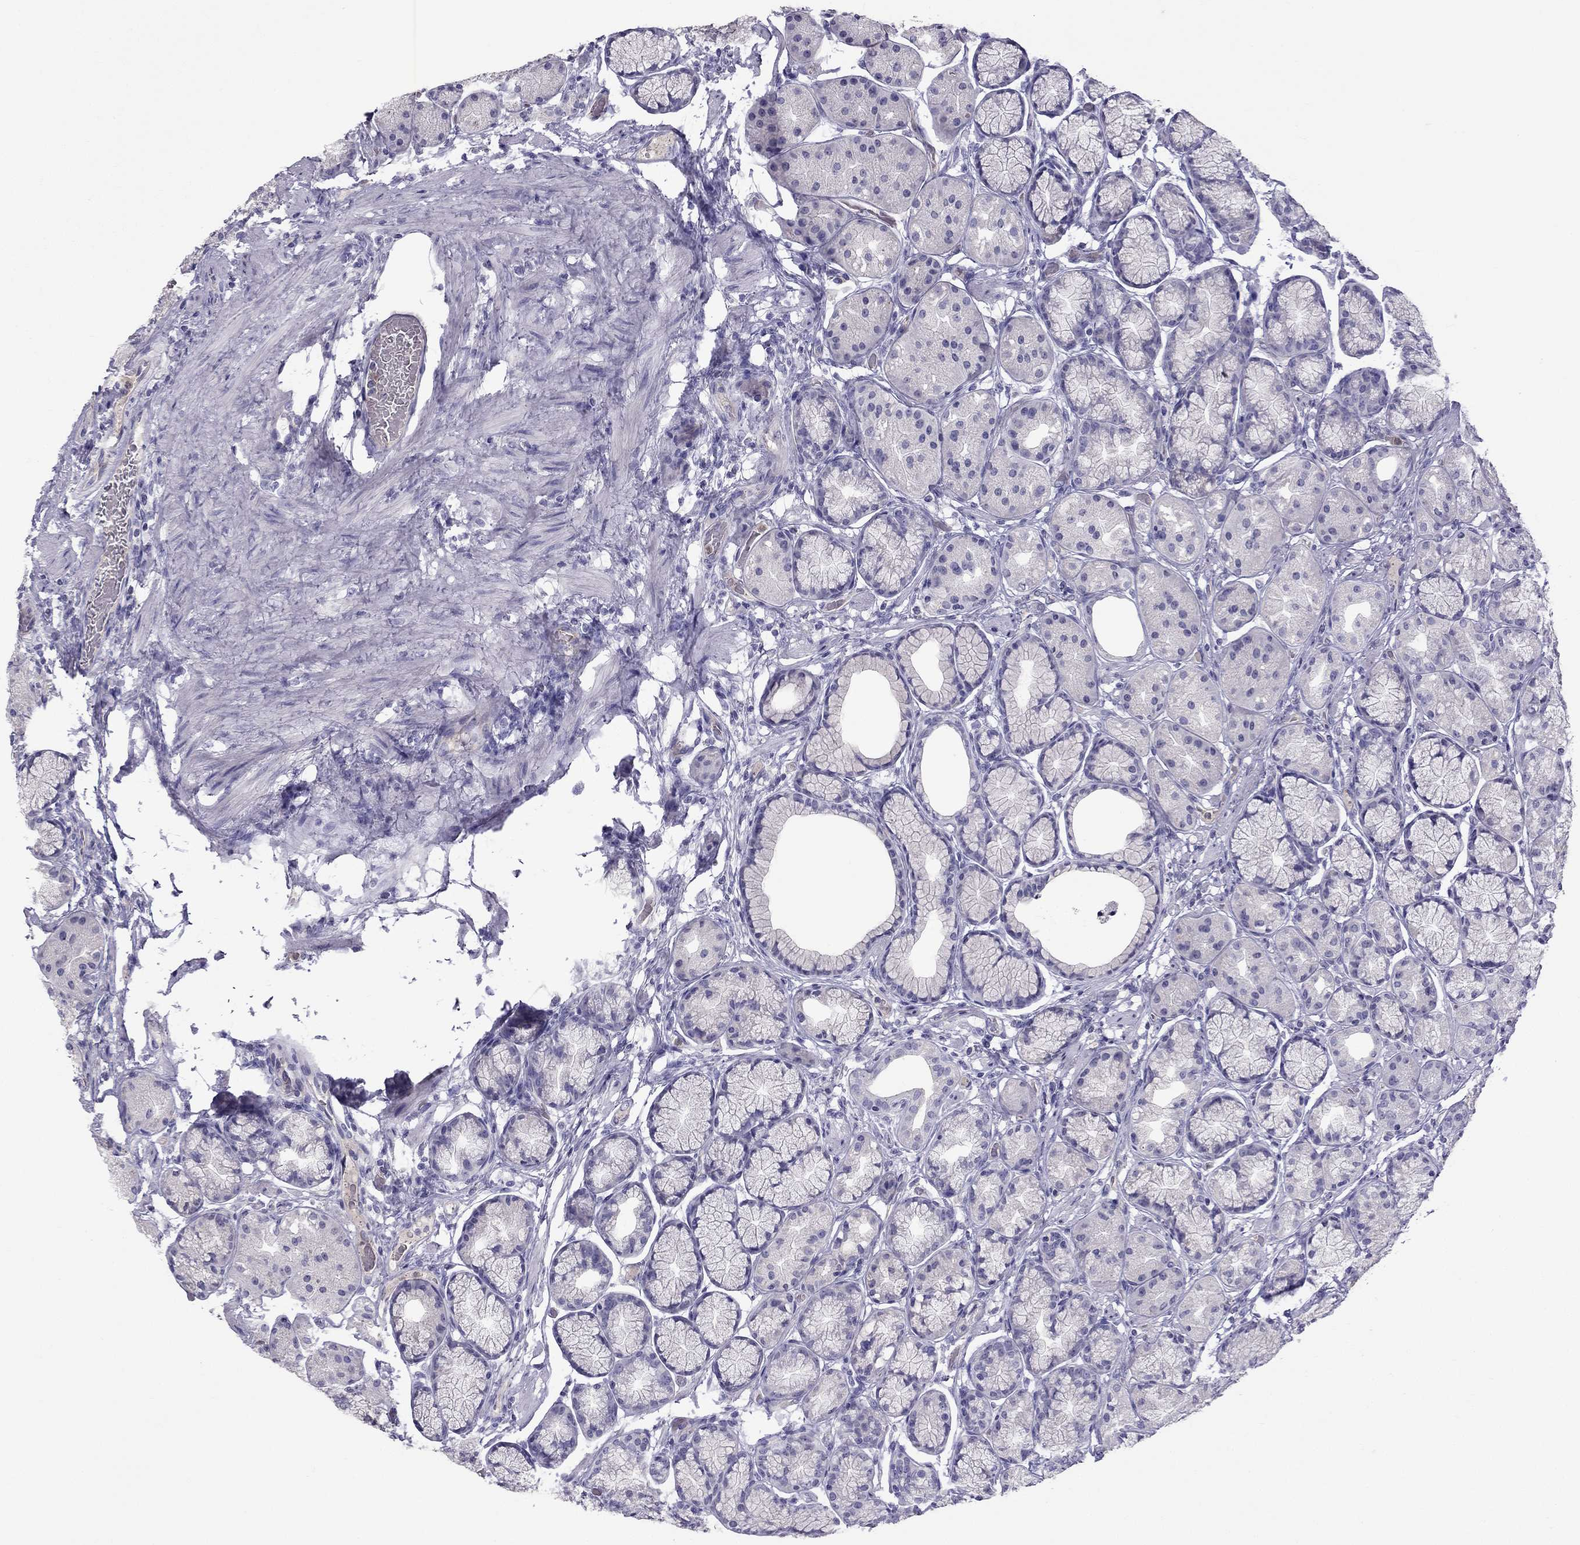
{"staining": {"intensity": "negative", "quantity": "none", "location": "none"}, "tissue": "stomach", "cell_type": "Glandular cells", "image_type": "normal", "snomed": [{"axis": "morphology", "description": "Normal tissue, NOS"}, {"axis": "morphology", "description": "Adenocarcinoma, NOS"}, {"axis": "morphology", "description": "Adenocarcinoma, High grade"}, {"axis": "topography", "description": "Stomach, upper"}, {"axis": "topography", "description": "Stomach"}], "caption": "Image shows no significant protein expression in glandular cells of normal stomach. Nuclei are stained in blue.", "gene": "STOML3", "patient": {"sex": "female", "age": 65}}